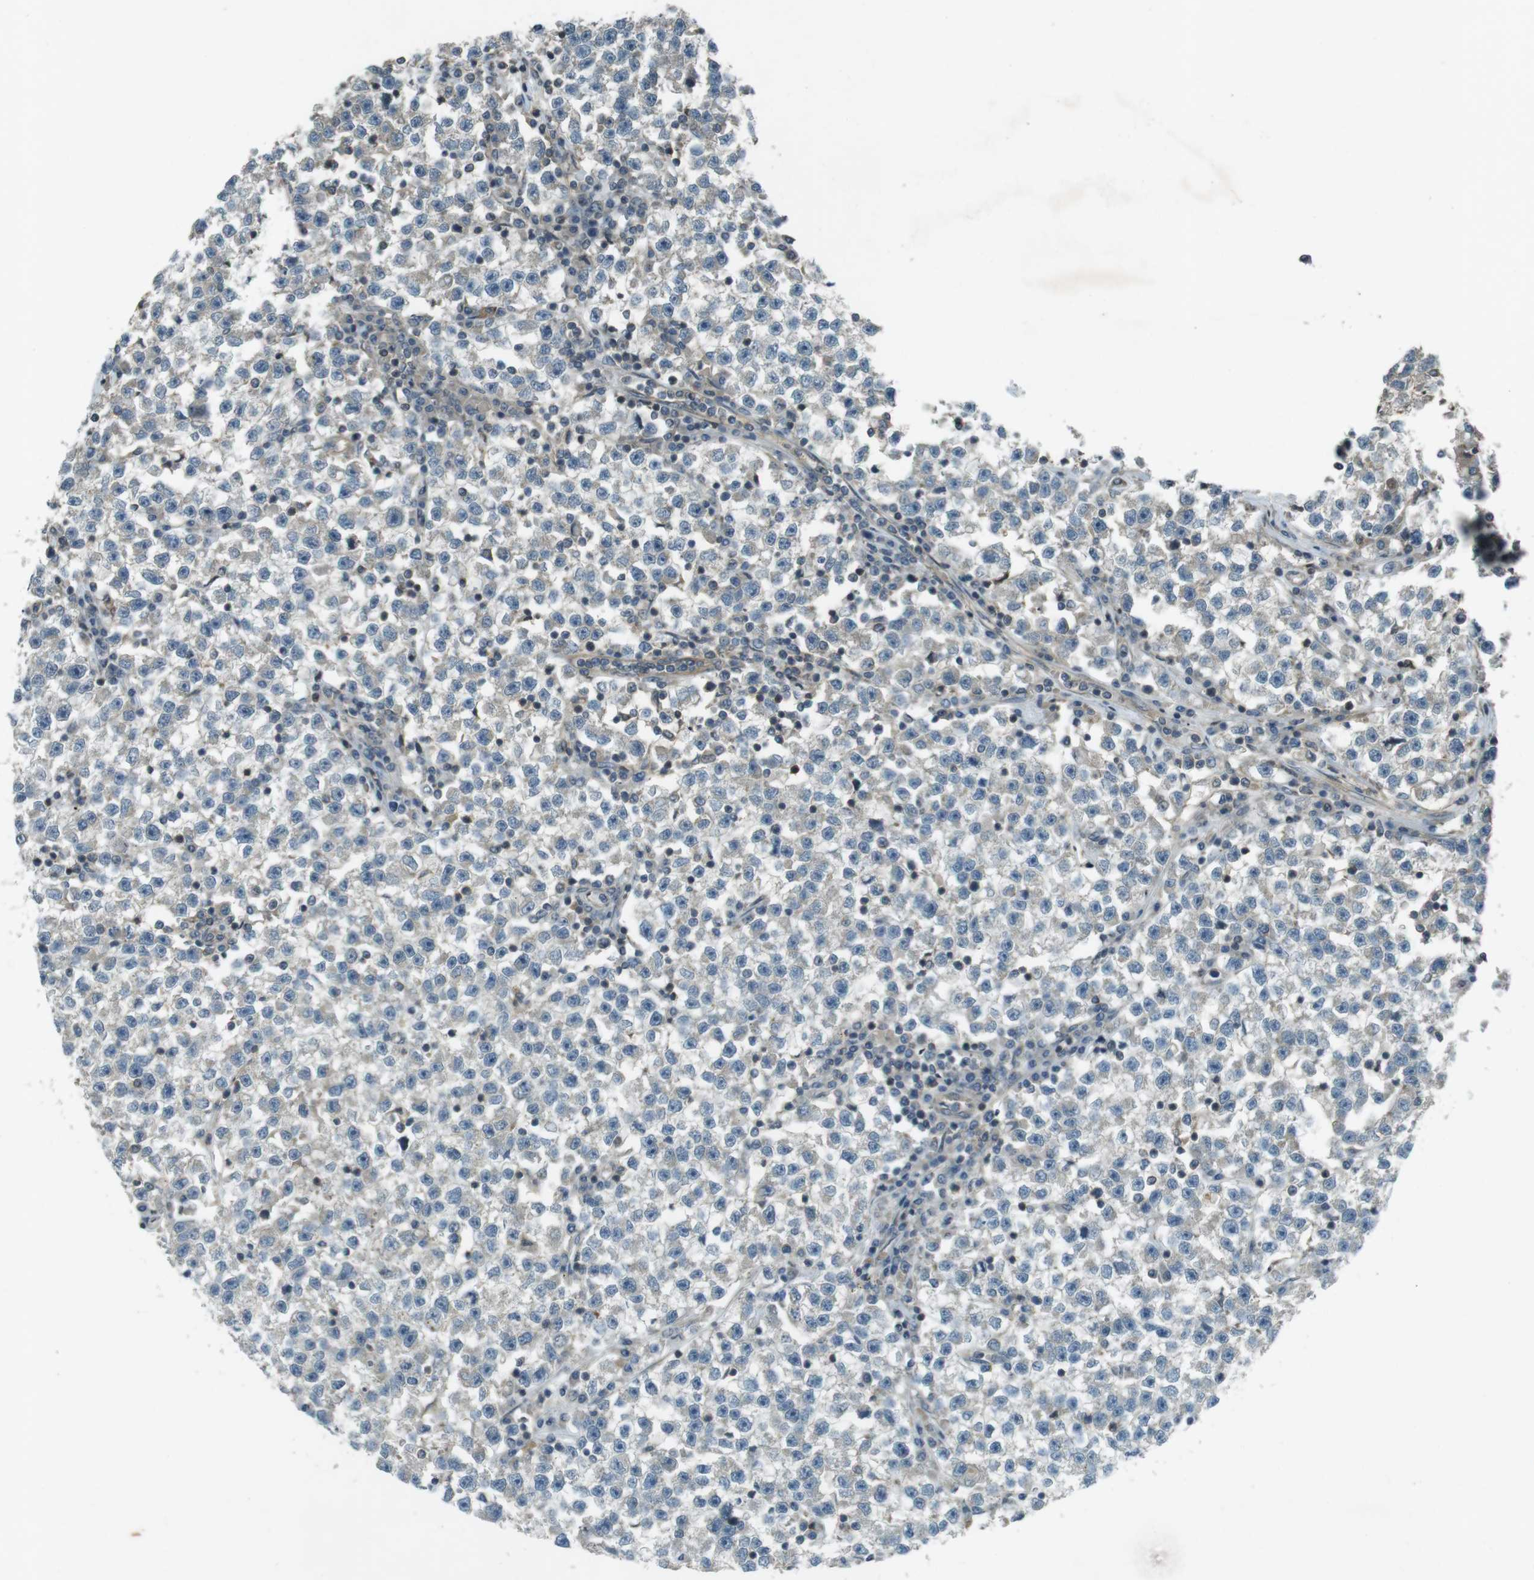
{"staining": {"intensity": "negative", "quantity": "none", "location": "none"}, "tissue": "testis cancer", "cell_type": "Tumor cells", "image_type": "cancer", "snomed": [{"axis": "morphology", "description": "Seminoma, NOS"}, {"axis": "topography", "description": "Testis"}], "caption": "A histopathology image of human testis seminoma is negative for staining in tumor cells.", "gene": "ZYX", "patient": {"sex": "male", "age": 22}}